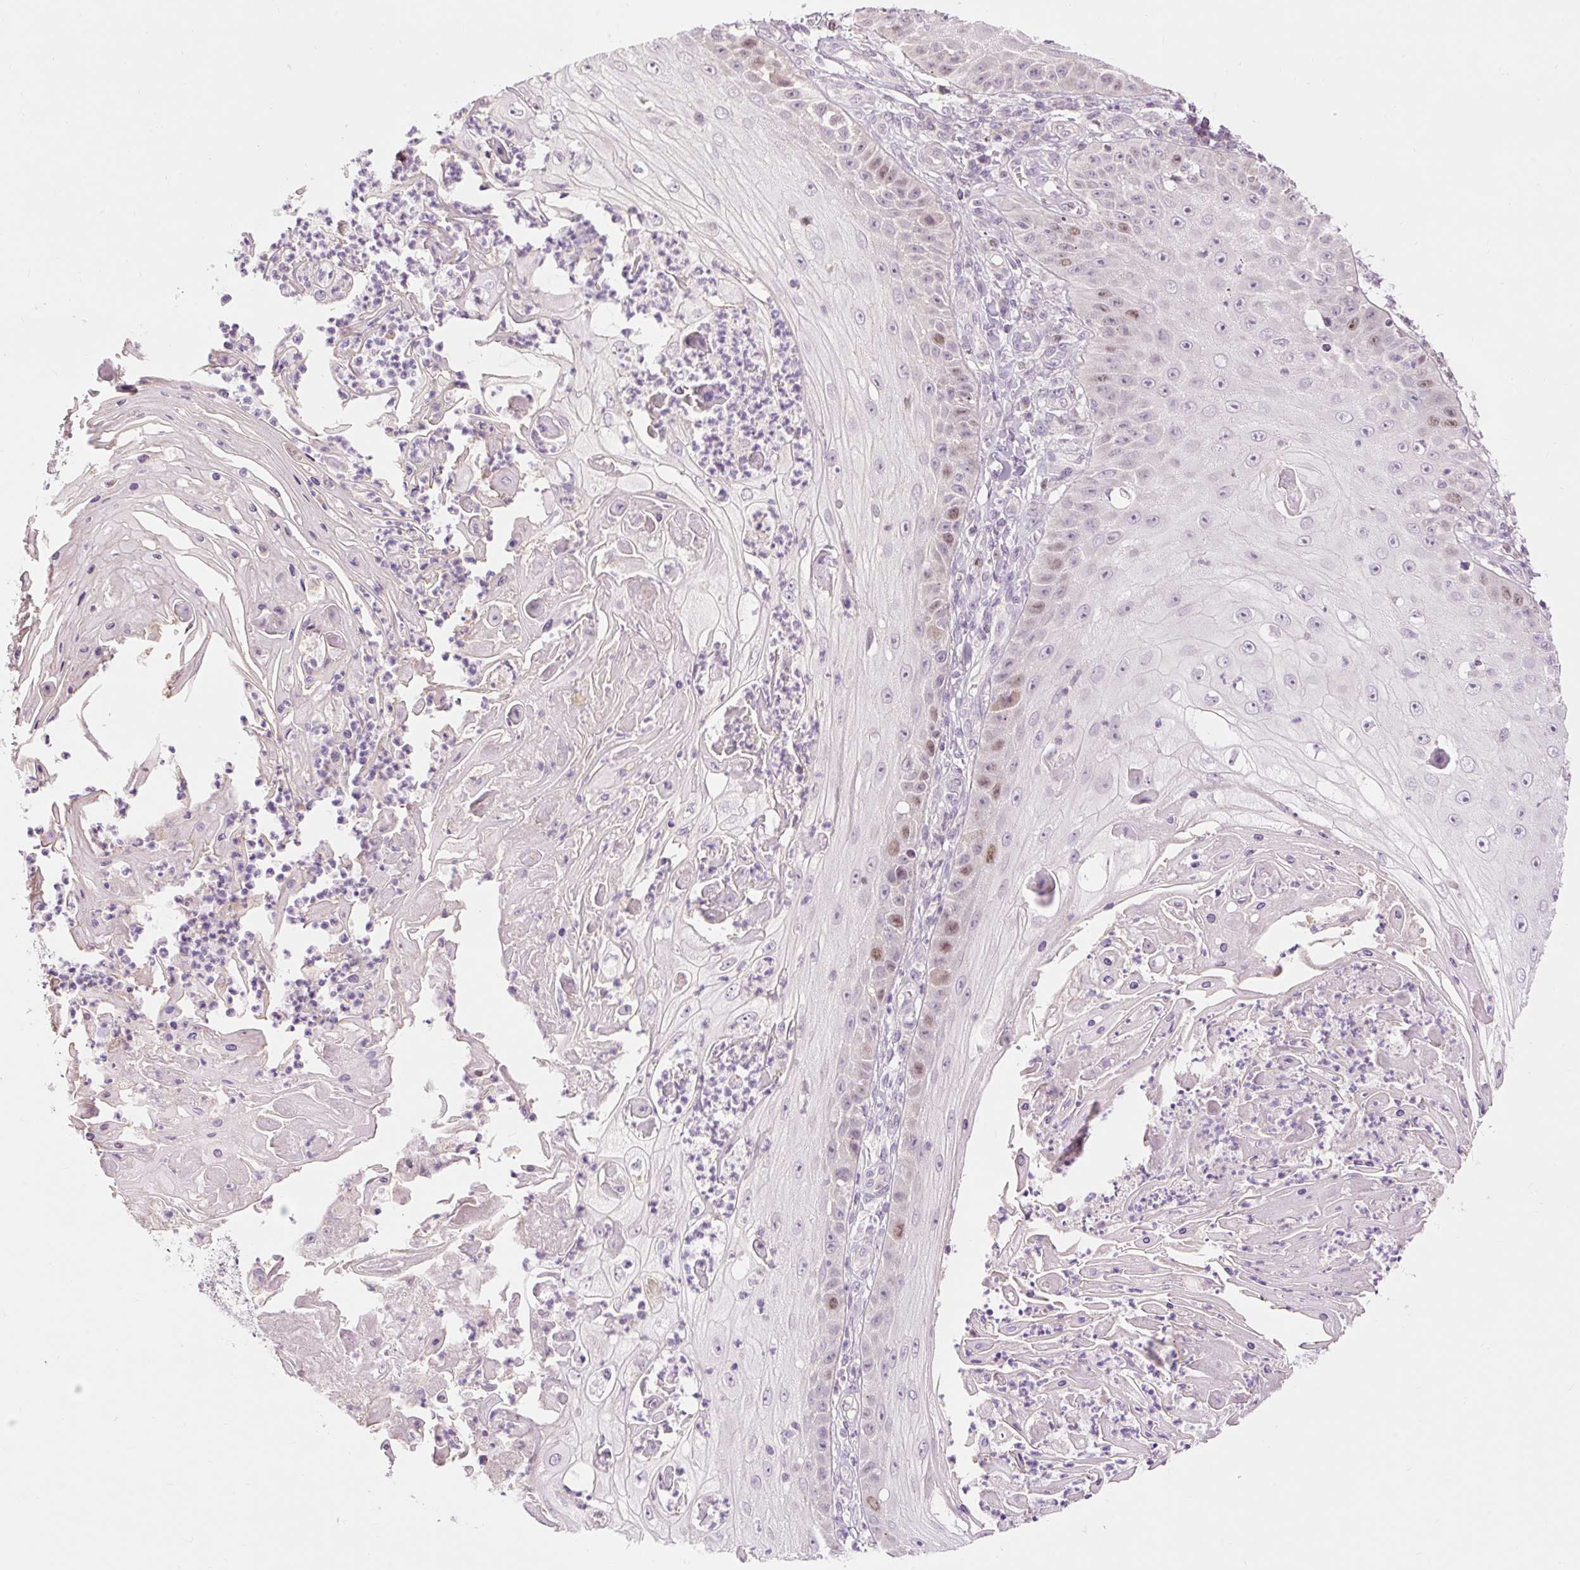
{"staining": {"intensity": "moderate", "quantity": "<25%", "location": "nuclear"}, "tissue": "skin cancer", "cell_type": "Tumor cells", "image_type": "cancer", "snomed": [{"axis": "morphology", "description": "Squamous cell carcinoma, NOS"}, {"axis": "topography", "description": "Skin"}], "caption": "Immunohistochemical staining of skin squamous cell carcinoma exhibits moderate nuclear protein staining in approximately <25% of tumor cells. The staining is performed using DAB (3,3'-diaminobenzidine) brown chromogen to label protein expression. The nuclei are counter-stained blue using hematoxylin.", "gene": "RACGAP1", "patient": {"sex": "male", "age": 70}}